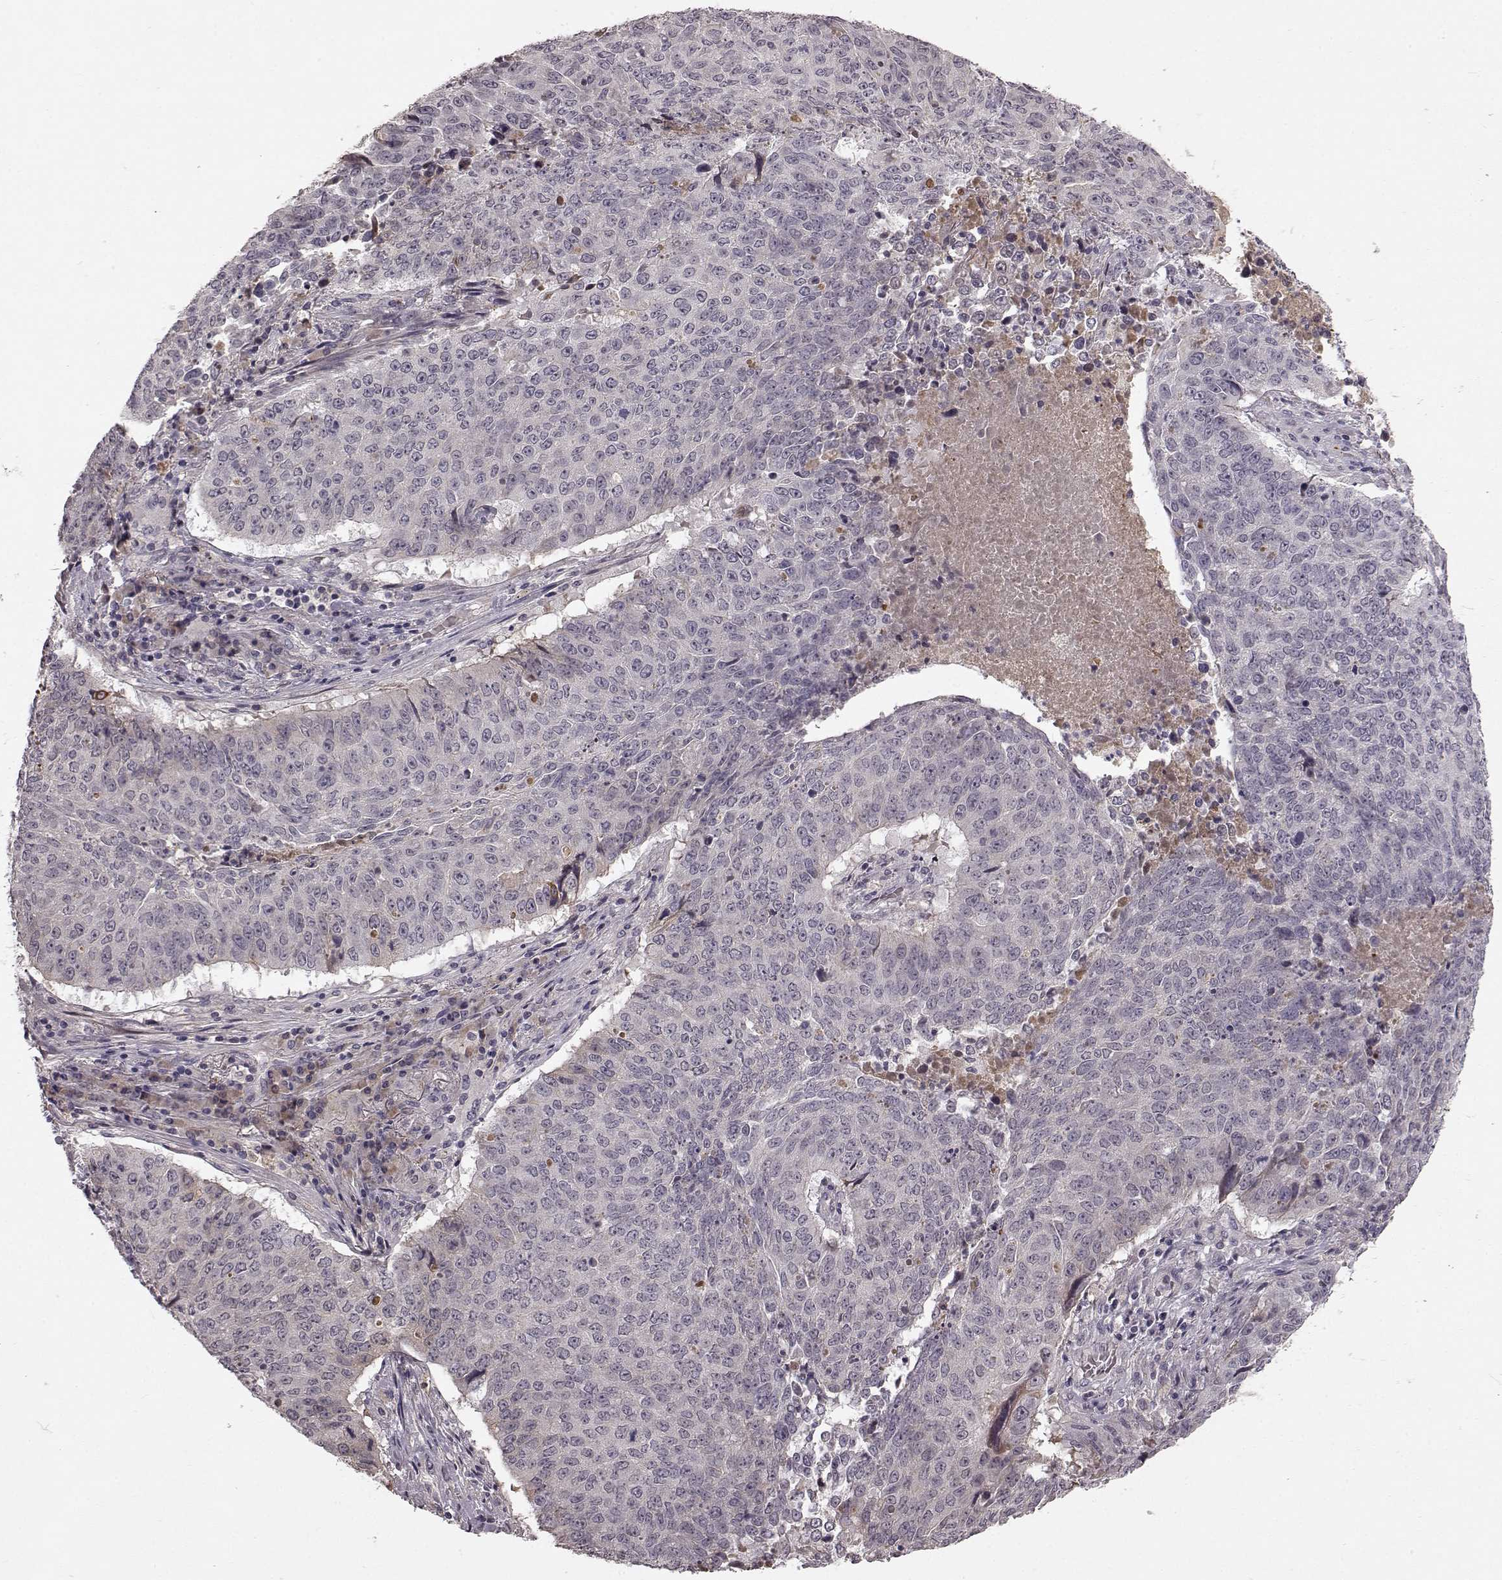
{"staining": {"intensity": "negative", "quantity": "none", "location": "none"}, "tissue": "lung cancer", "cell_type": "Tumor cells", "image_type": "cancer", "snomed": [{"axis": "morphology", "description": "Normal tissue, NOS"}, {"axis": "morphology", "description": "Squamous cell carcinoma, NOS"}, {"axis": "topography", "description": "Bronchus"}, {"axis": "topography", "description": "Lung"}], "caption": "Immunohistochemistry (IHC) photomicrograph of neoplastic tissue: lung cancer (squamous cell carcinoma) stained with DAB (3,3'-diaminobenzidine) exhibits no significant protein staining in tumor cells.", "gene": "SLC22A18", "patient": {"sex": "male", "age": 64}}